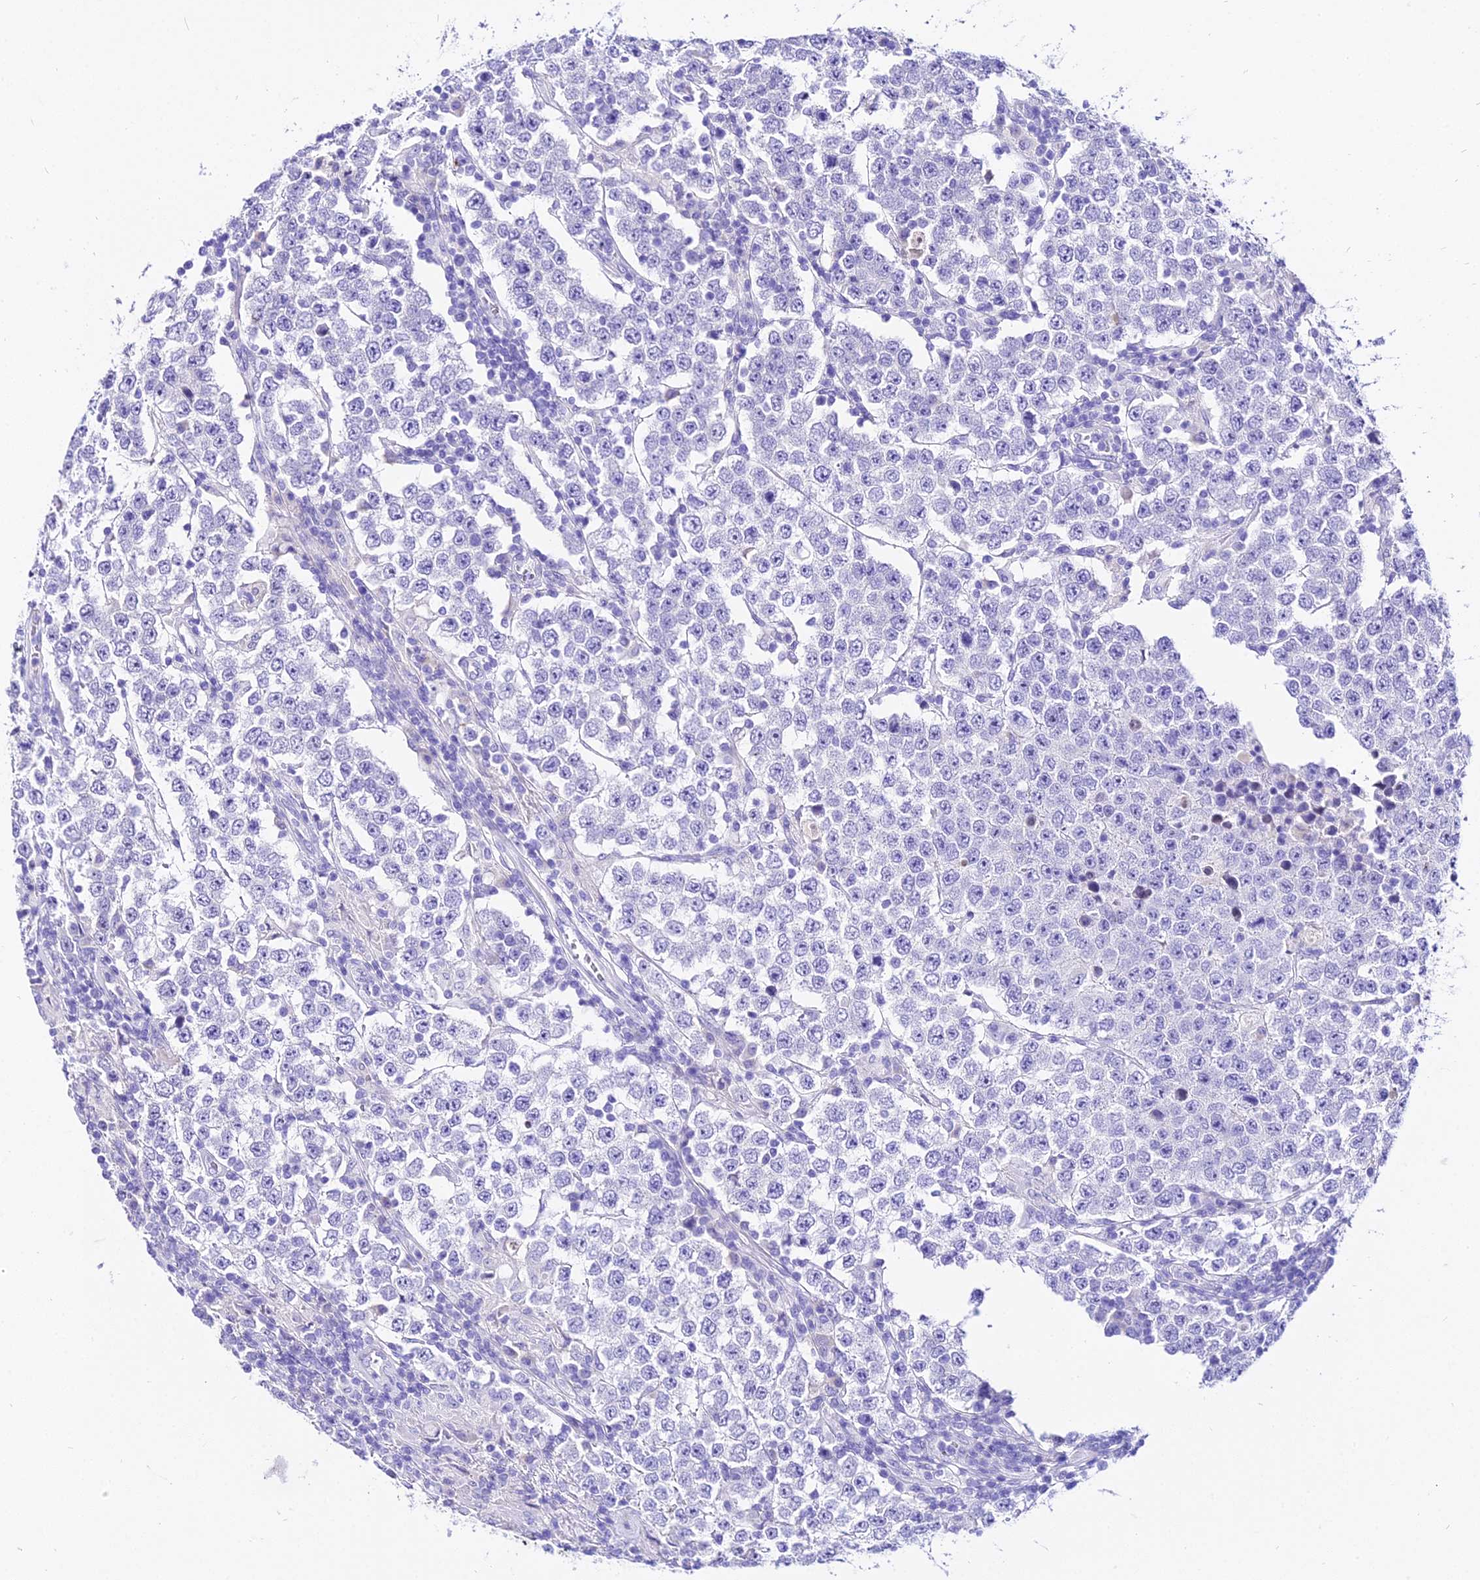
{"staining": {"intensity": "negative", "quantity": "none", "location": "none"}, "tissue": "testis cancer", "cell_type": "Tumor cells", "image_type": "cancer", "snomed": [{"axis": "morphology", "description": "Normal tissue, NOS"}, {"axis": "morphology", "description": "Urothelial carcinoma, High grade"}, {"axis": "morphology", "description": "Seminoma, NOS"}, {"axis": "morphology", "description": "Carcinoma, Embryonal, NOS"}, {"axis": "topography", "description": "Urinary bladder"}, {"axis": "topography", "description": "Testis"}], "caption": "High power microscopy histopathology image of an immunohistochemistry (IHC) micrograph of urothelial carcinoma (high-grade) (testis), revealing no significant staining in tumor cells.", "gene": "DEFB106A", "patient": {"sex": "male", "age": 41}}